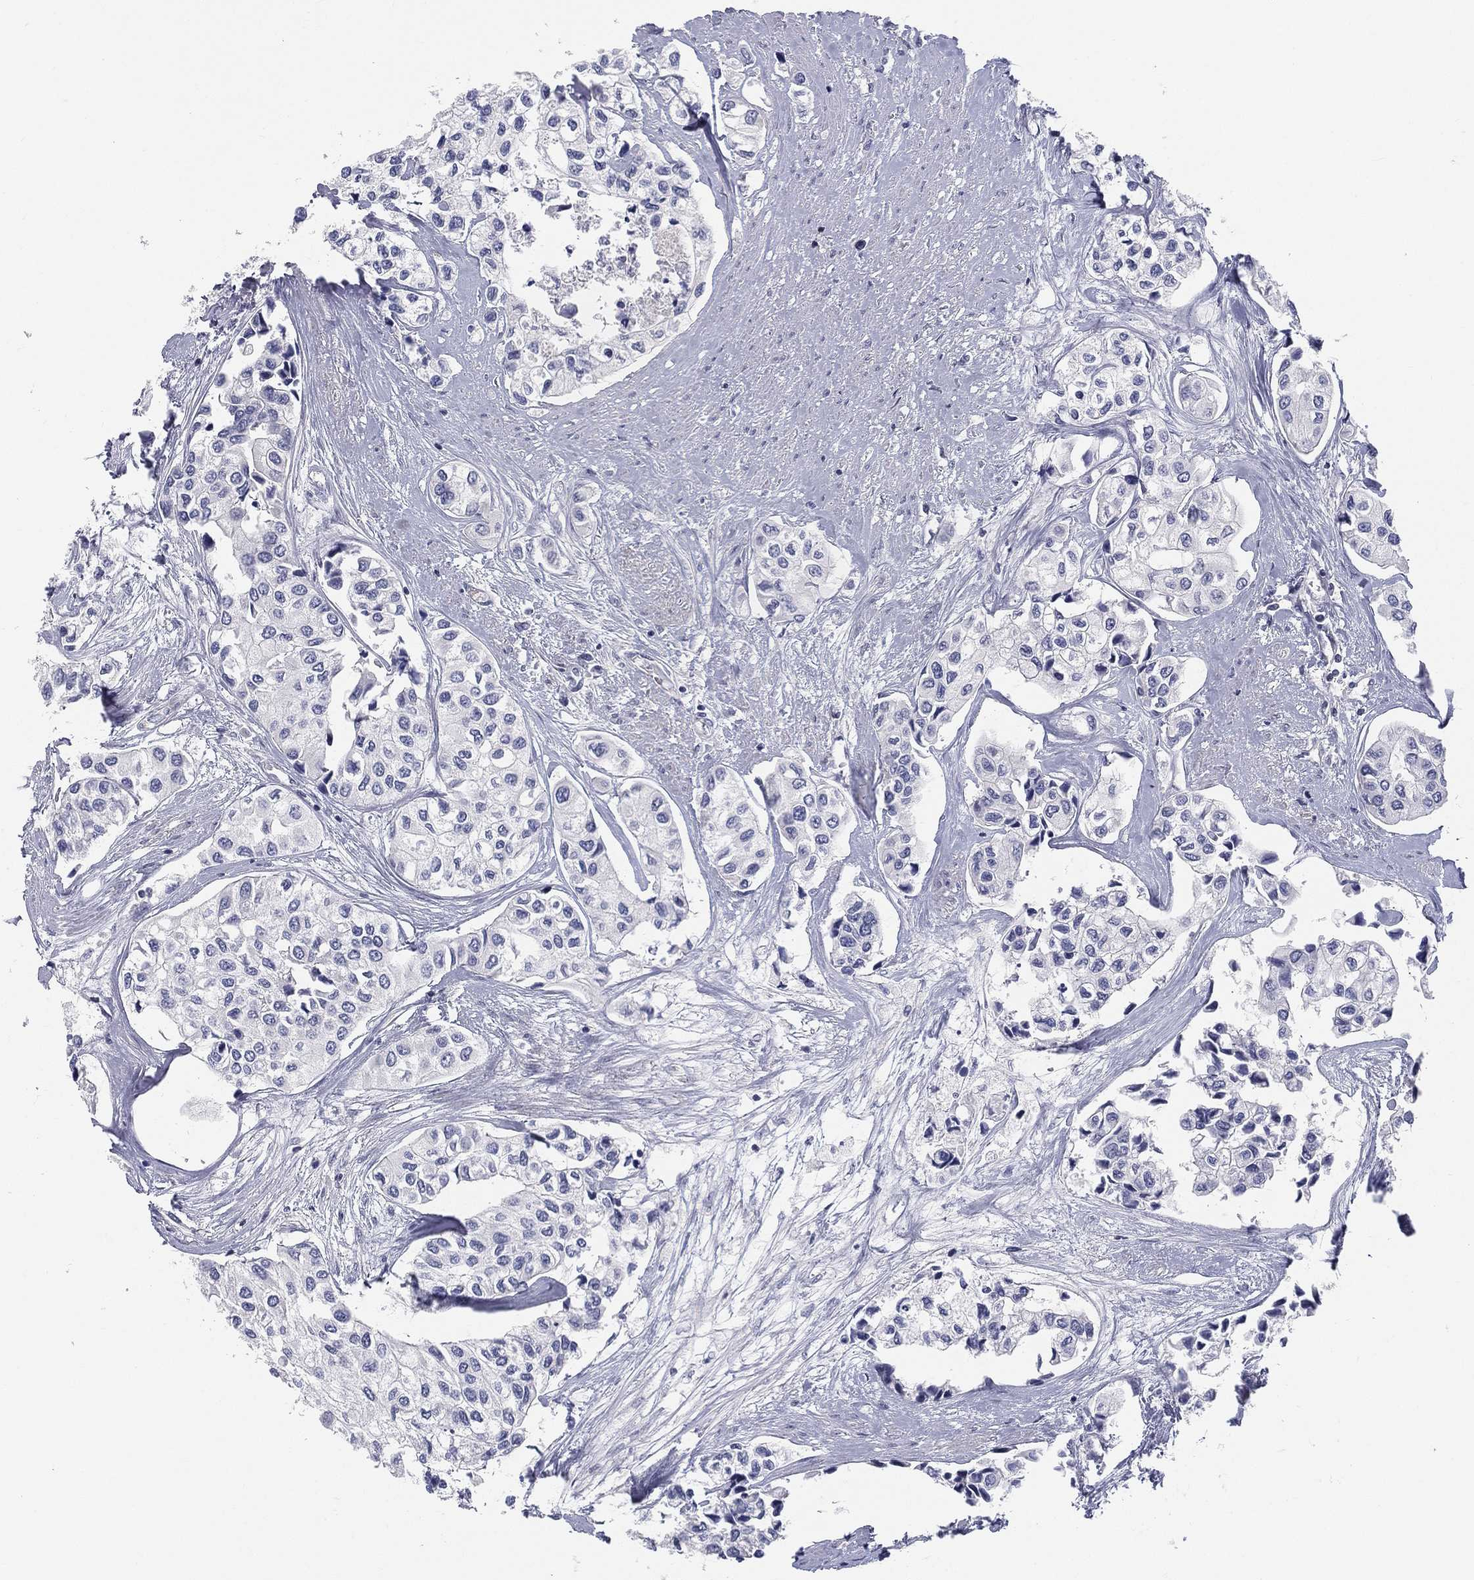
{"staining": {"intensity": "negative", "quantity": "none", "location": "none"}, "tissue": "urothelial cancer", "cell_type": "Tumor cells", "image_type": "cancer", "snomed": [{"axis": "morphology", "description": "Urothelial carcinoma, High grade"}, {"axis": "topography", "description": "Urinary bladder"}], "caption": "Immunohistochemistry photomicrograph of neoplastic tissue: human urothelial cancer stained with DAB (3,3'-diaminobenzidine) displays no significant protein positivity in tumor cells.", "gene": "ETNPPL", "patient": {"sex": "male", "age": 73}}